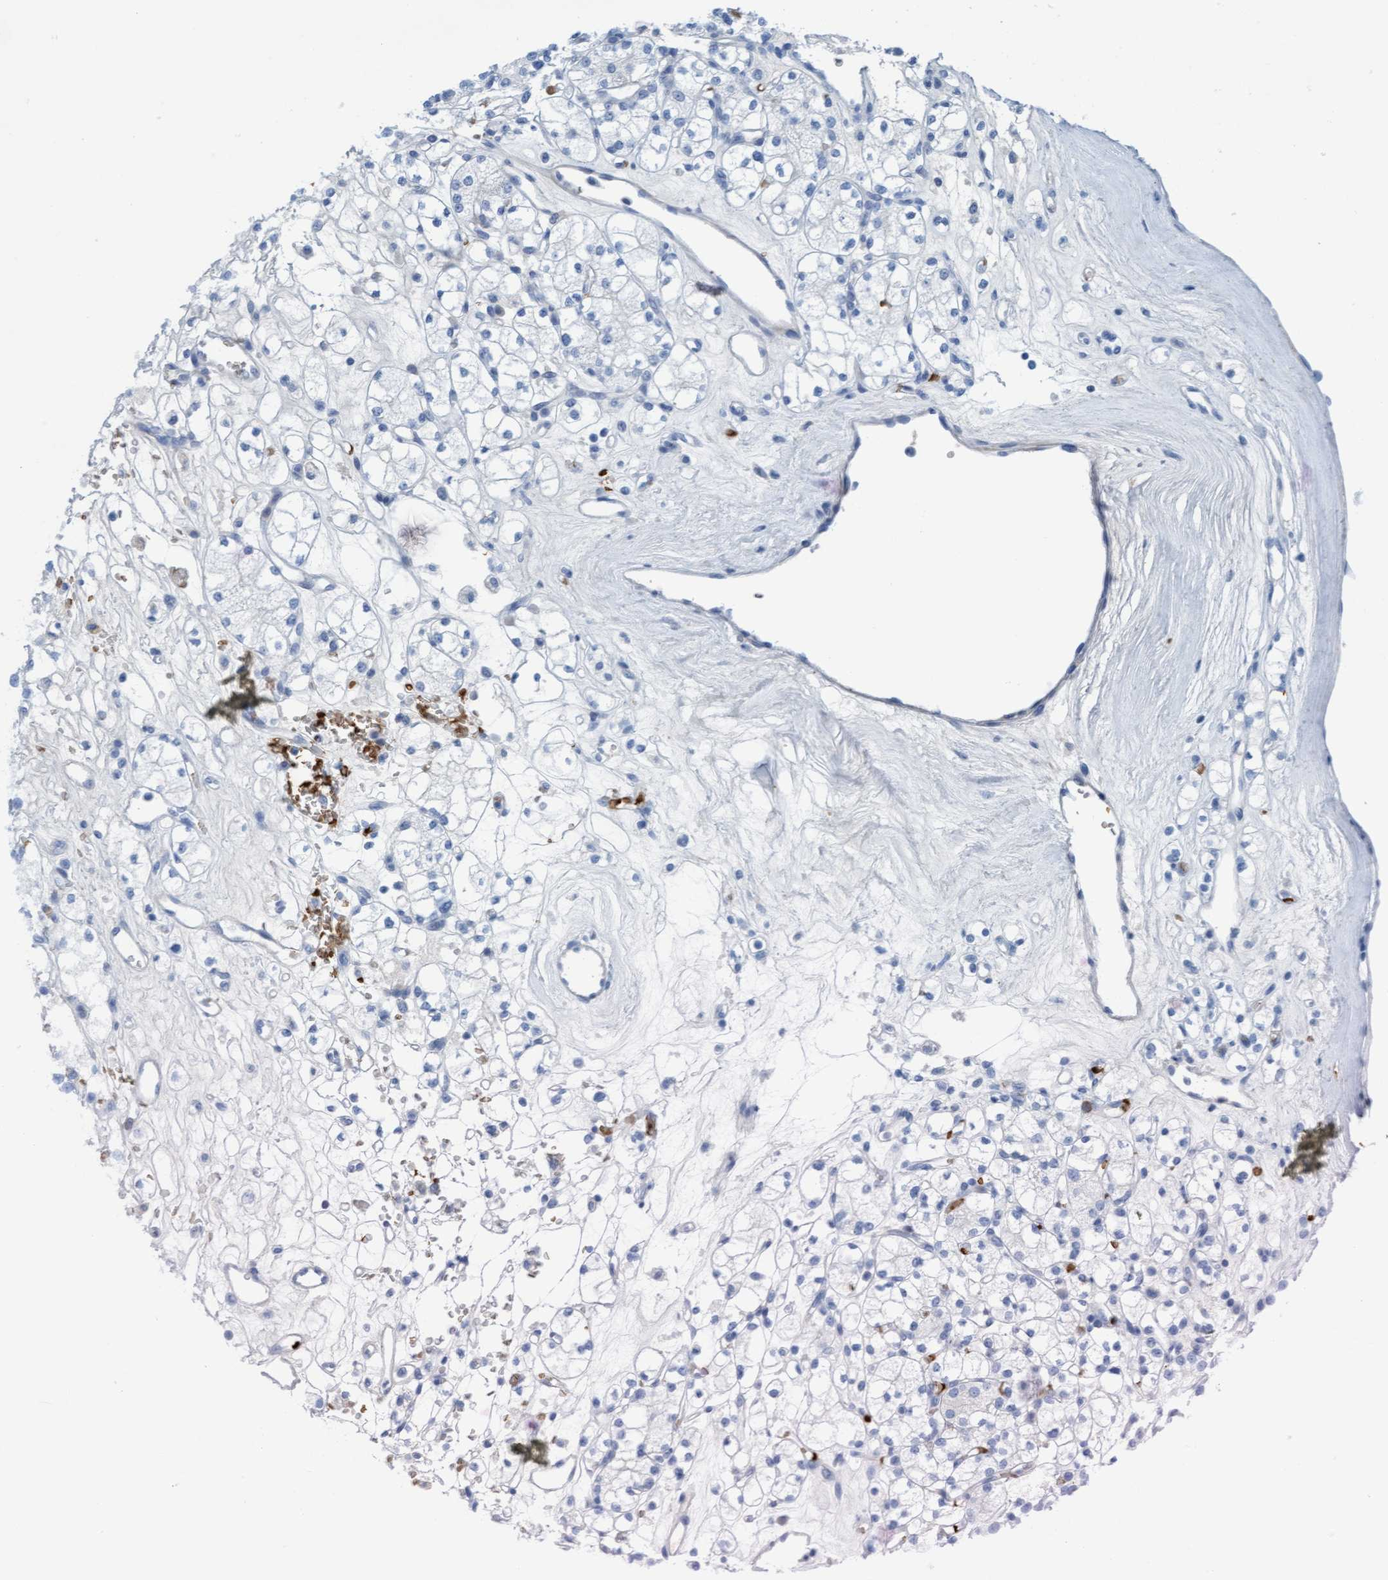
{"staining": {"intensity": "negative", "quantity": "none", "location": "none"}, "tissue": "renal cancer", "cell_type": "Tumor cells", "image_type": "cancer", "snomed": [{"axis": "morphology", "description": "Adenocarcinoma, NOS"}, {"axis": "topography", "description": "Kidney"}], "caption": "Immunohistochemistry (IHC) photomicrograph of adenocarcinoma (renal) stained for a protein (brown), which exhibits no positivity in tumor cells.", "gene": "P2RX5", "patient": {"sex": "male", "age": 77}}